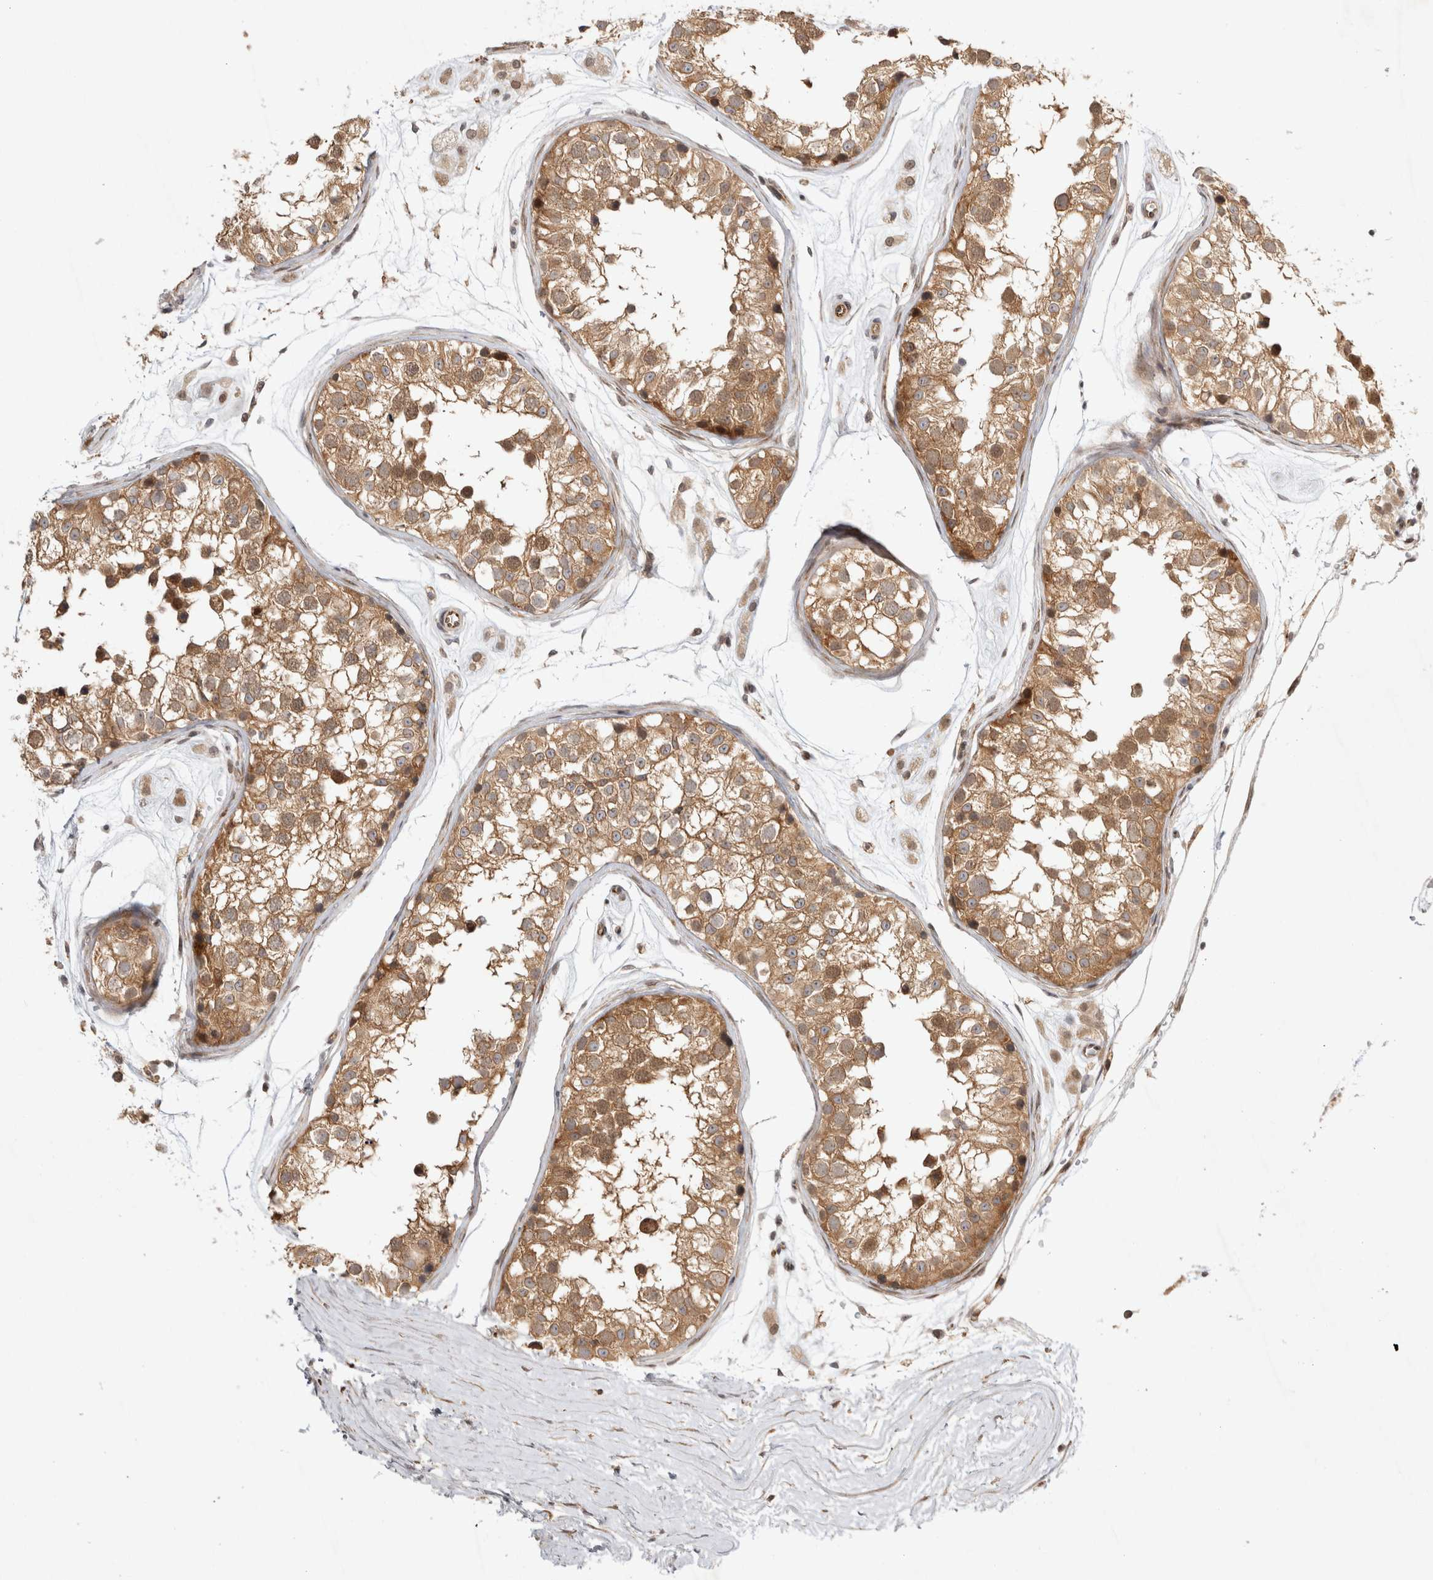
{"staining": {"intensity": "moderate", "quantity": ">75%", "location": "cytoplasmic/membranous,nuclear"}, "tissue": "testis", "cell_type": "Cells in seminiferous ducts", "image_type": "normal", "snomed": [{"axis": "morphology", "description": "Normal tissue, NOS"}, {"axis": "morphology", "description": "Adenocarcinoma, metastatic, NOS"}, {"axis": "topography", "description": "Testis"}], "caption": "IHC photomicrograph of normal testis: human testis stained using IHC reveals medium levels of moderate protein expression localized specifically in the cytoplasmic/membranous,nuclear of cells in seminiferous ducts, appearing as a cytoplasmic/membranous,nuclear brown color.", "gene": "ZNF318", "patient": {"sex": "male", "age": 26}}